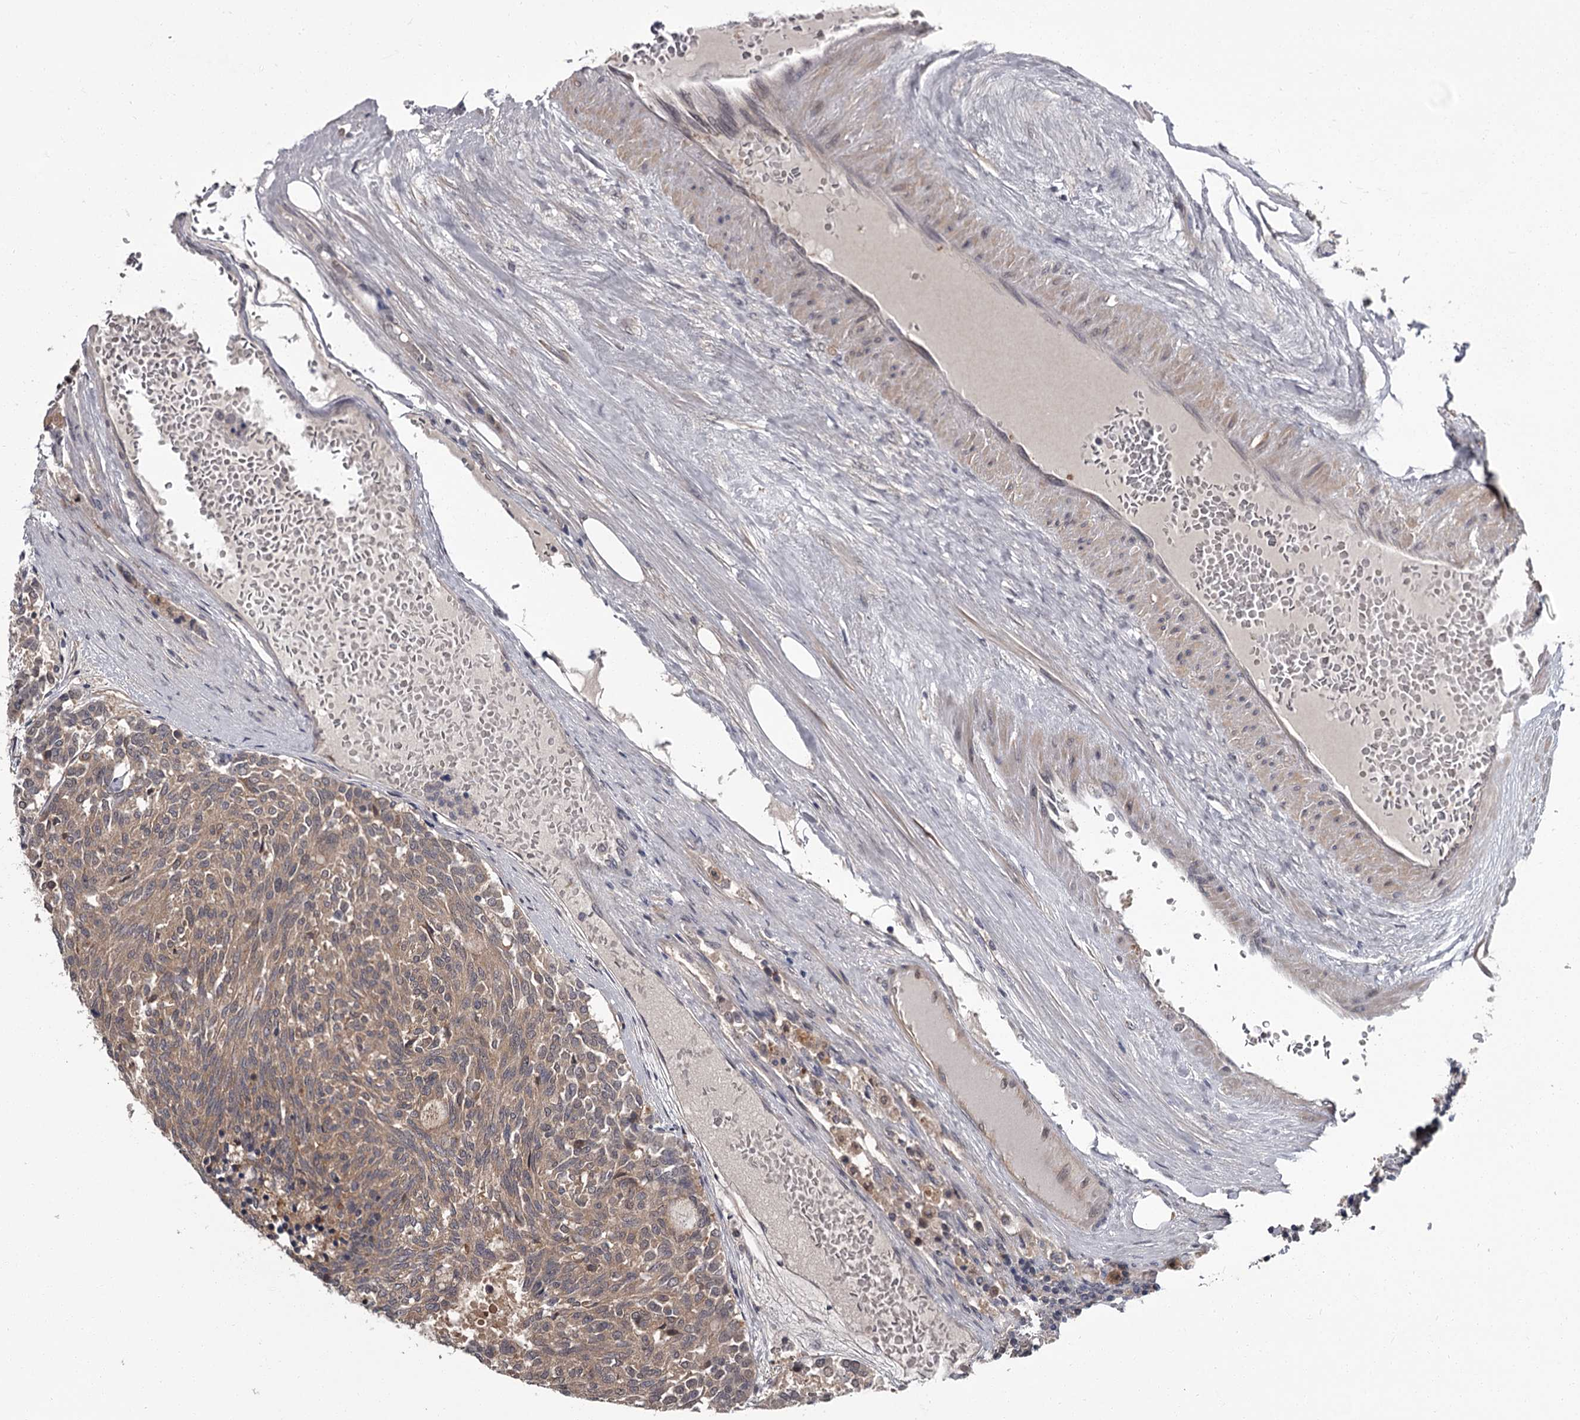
{"staining": {"intensity": "weak", "quantity": ">75%", "location": "cytoplasmic/membranous"}, "tissue": "carcinoid", "cell_type": "Tumor cells", "image_type": "cancer", "snomed": [{"axis": "morphology", "description": "Carcinoid, malignant, NOS"}, {"axis": "topography", "description": "Pancreas"}], "caption": "Carcinoid (malignant) stained with a protein marker displays weak staining in tumor cells.", "gene": "DAO", "patient": {"sex": "female", "age": 54}}